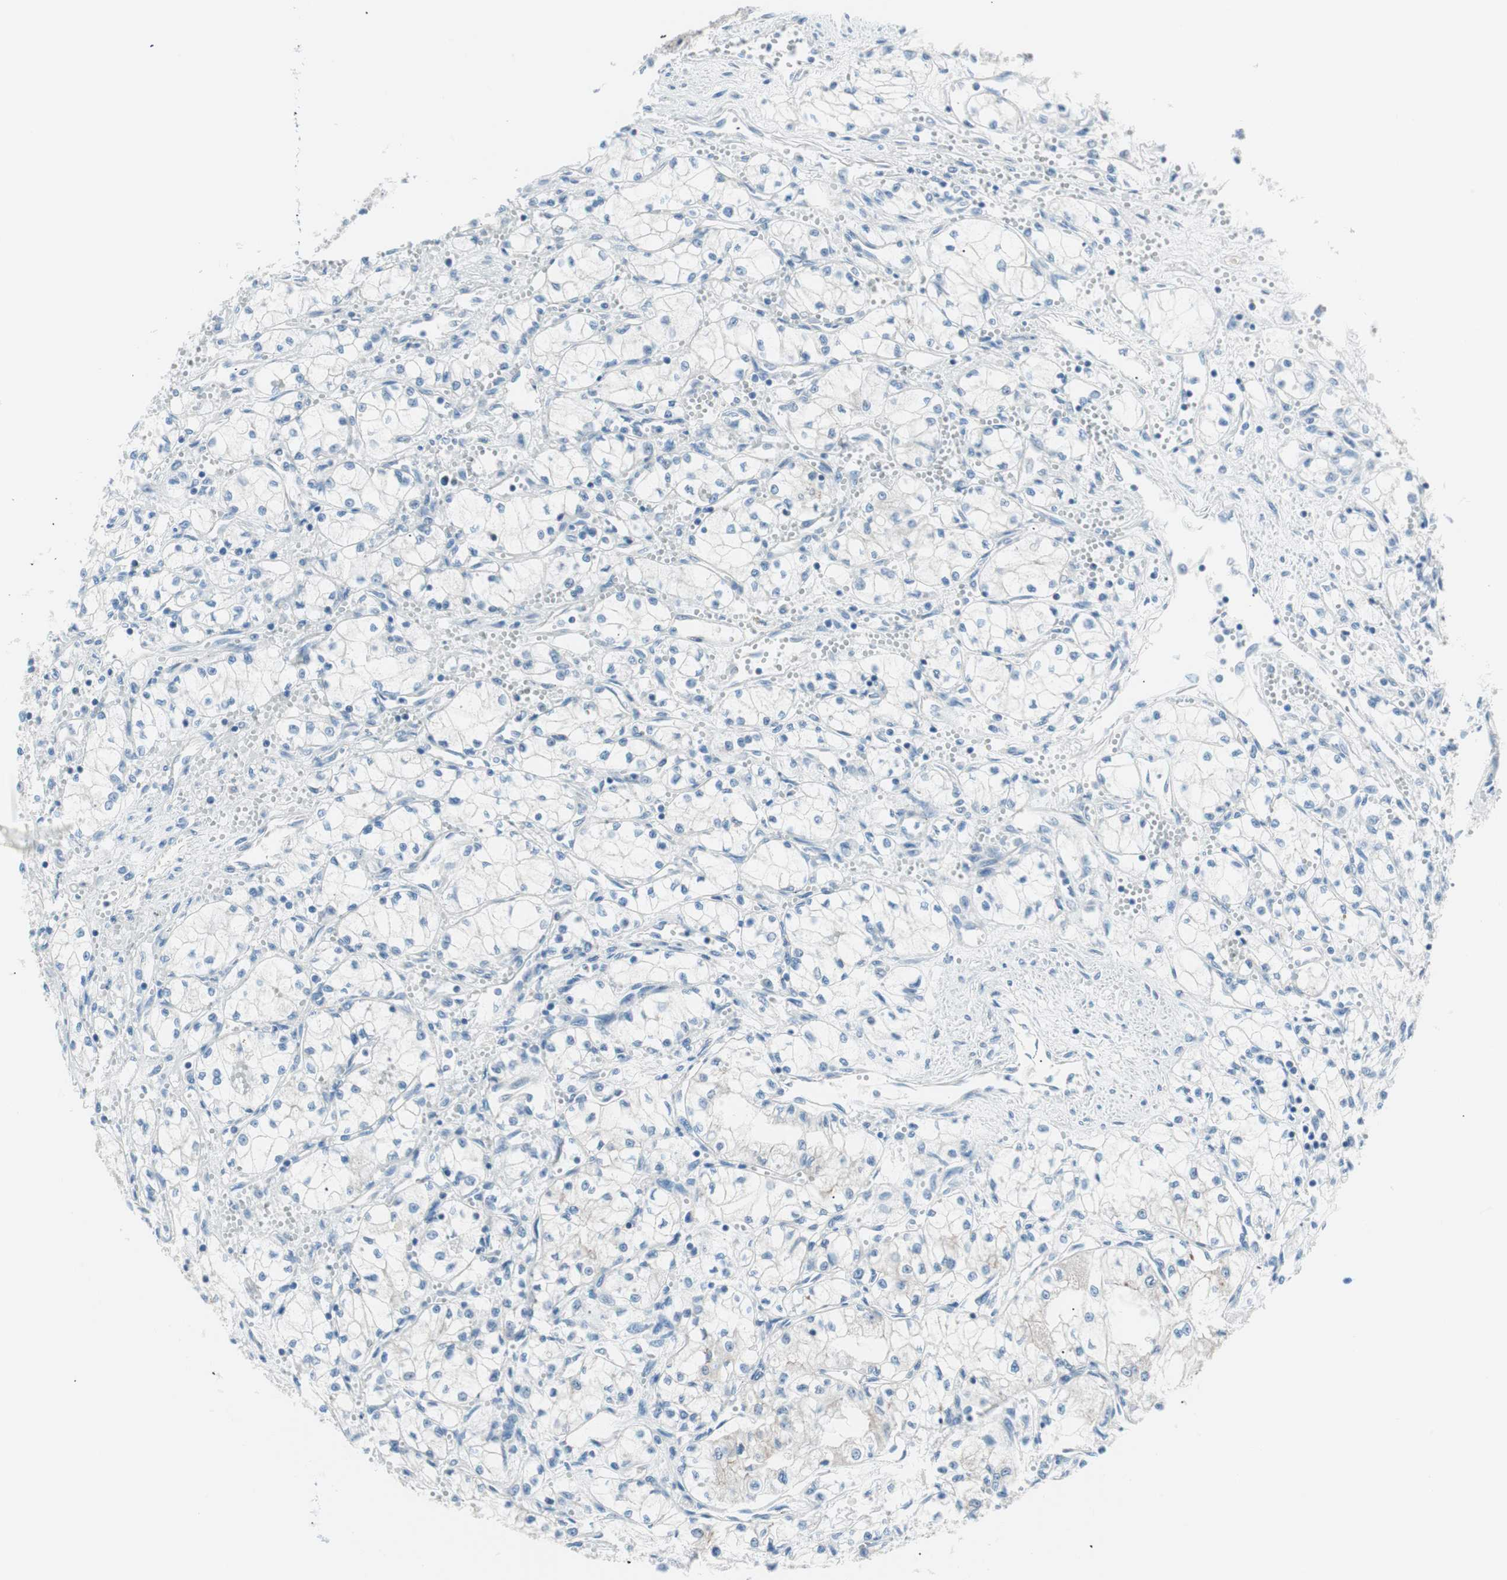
{"staining": {"intensity": "negative", "quantity": "none", "location": "none"}, "tissue": "renal cancer", "cell_type": "Tumor cells", "image_type": "cancer", "snomed": [{"axis": "morphology", "description": "Normal tissue, NOS"}, {"axis": "morphology", "description": "Adenocarcinoma, NOS"}, {"axis": "topography", "description": "Kidney"}], "caption": "The immunohistochemistry histopathology image has no significant positivity in tumor cells of renal adenocarcinoma tissue.", "gene": "VIL1", "patient": {"sex": "male", "age": 59}}